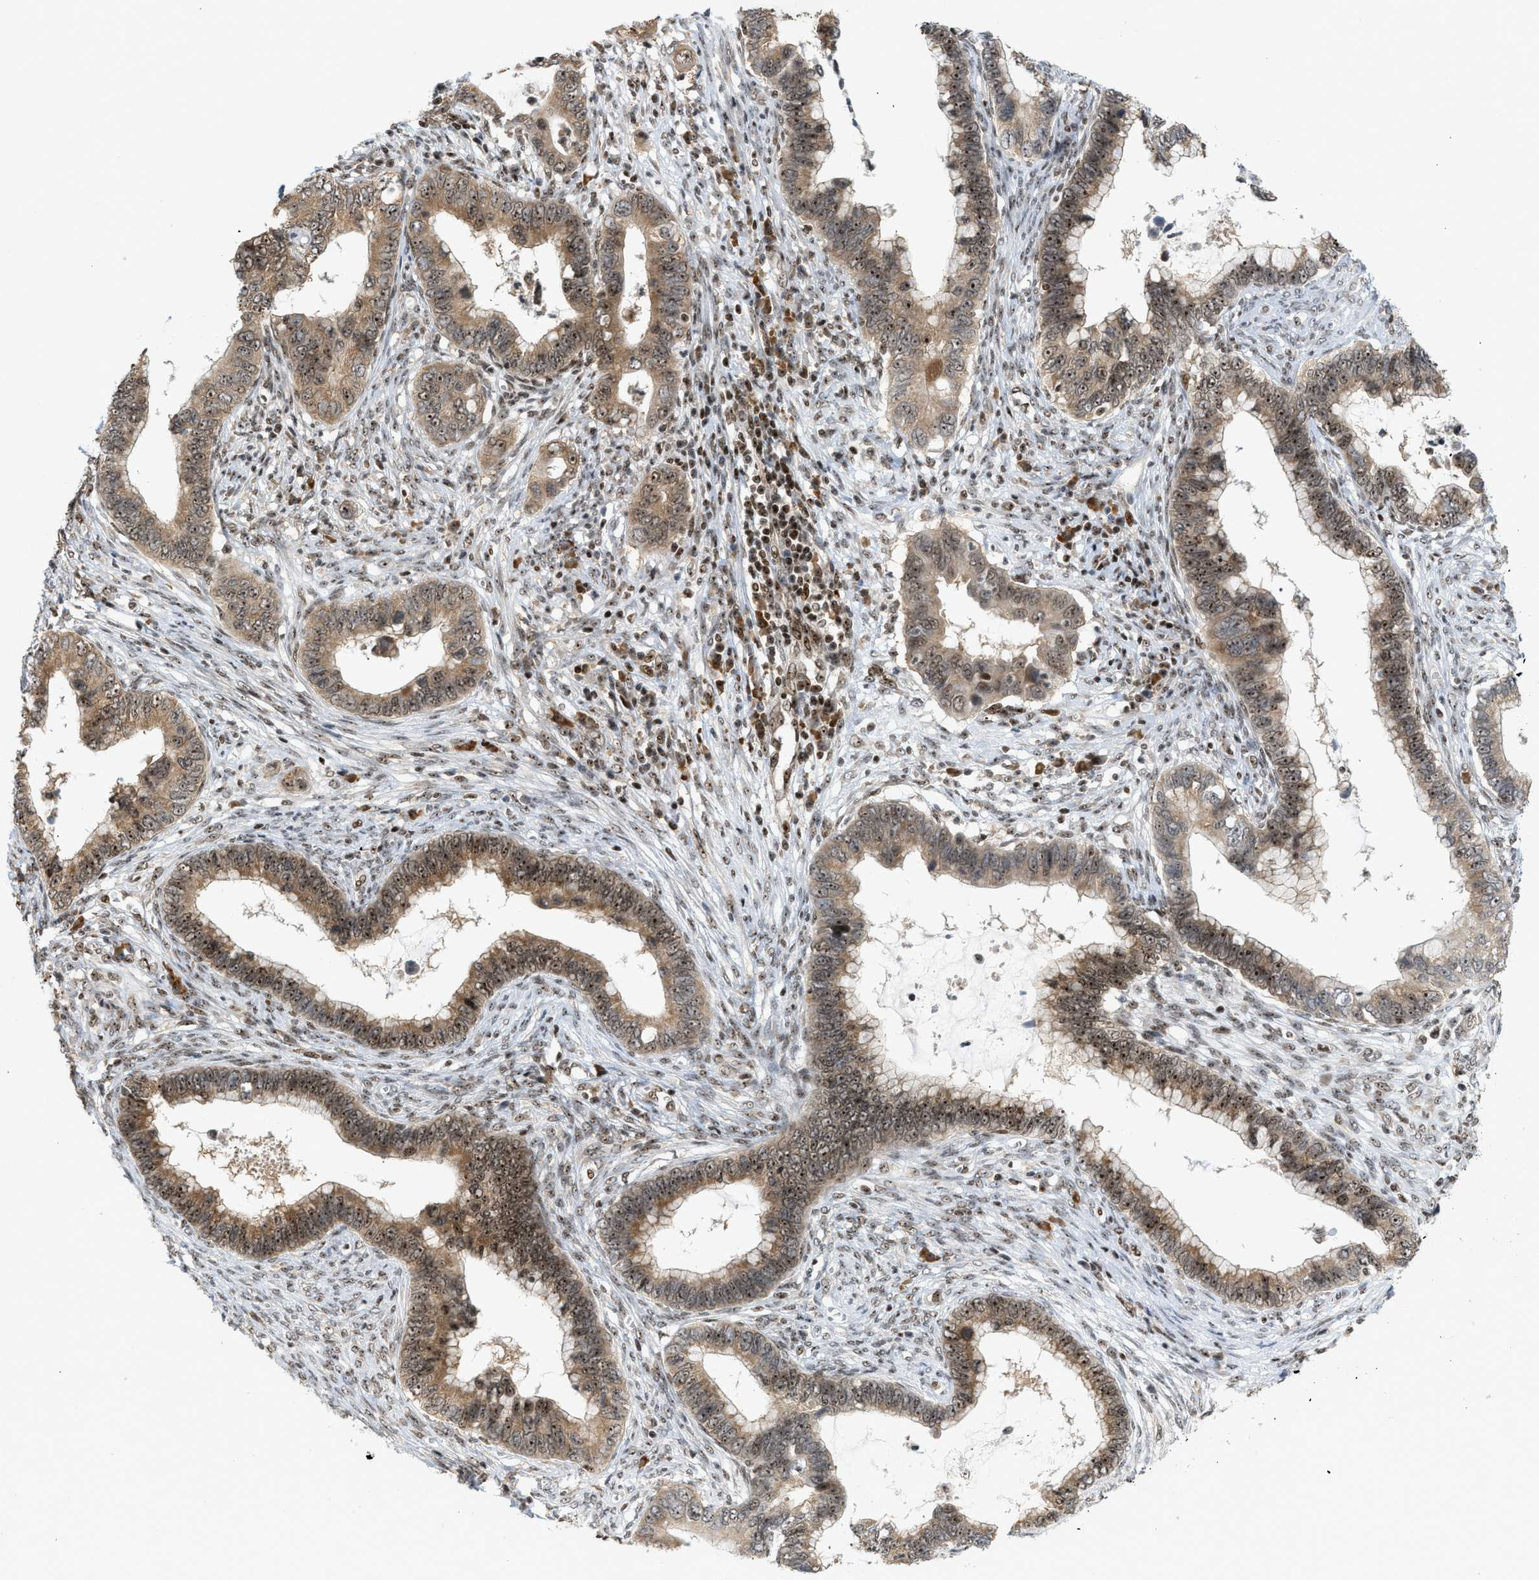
{"staining": {"intensity": "moderate", "quantity": ">75%", "location": "cytoplasmic/membranous,nuclear"}, "tissue": "cervical cancer", "cell_type": "Tumor cells", "image_type": "cancer", "snomed": [{"axis": "morphology", "description": "Adenocarcinoma, NOS"}, {"axis": "topography", "description": "Cervix"}], "caption": "Tumor cells show medium levels of moderate cytoplasmic/membranous and nuclear expression in about >75% of cells in adenocarcinoma (cervical).", "gene": "ZNF22", "patient": {"sex": "female", "age": 44}}